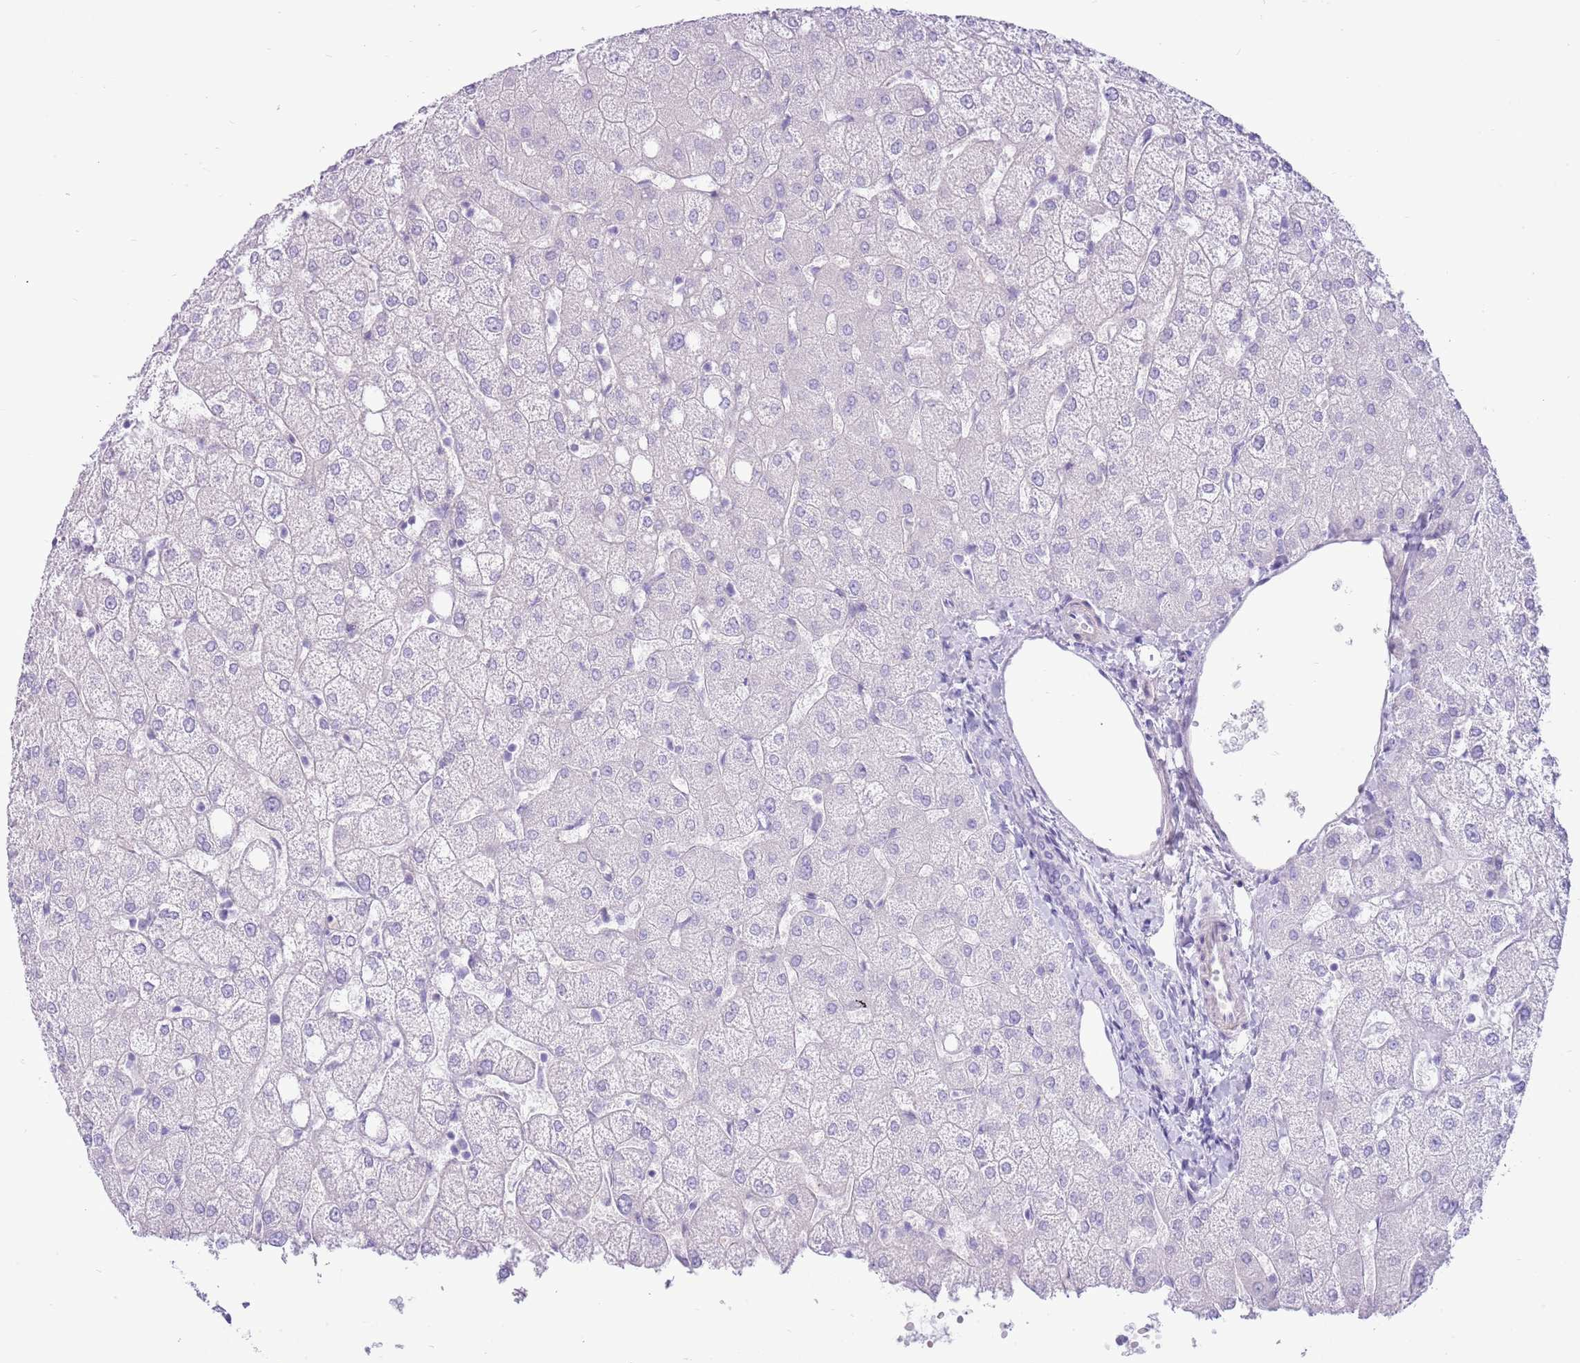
{"staining": {"intensity": "negative", "quantity": "none", "location": "none"}, "tissue": "liver", "cell_type": "Cholangiocytes", "image_type": "normal", "snomed": [{"axis": "morphology", "description": "Normal tissue, NOS"}, {"axis": "topography", "description": "Liver"}], "caption": "The immunohistochemistry photomicrograph has no significant staining in cholangiocytes of liver. (DAB IHC, high magnification).", "gene": "ZC4H2", "patient": {"sex": "female", "age": 54}}